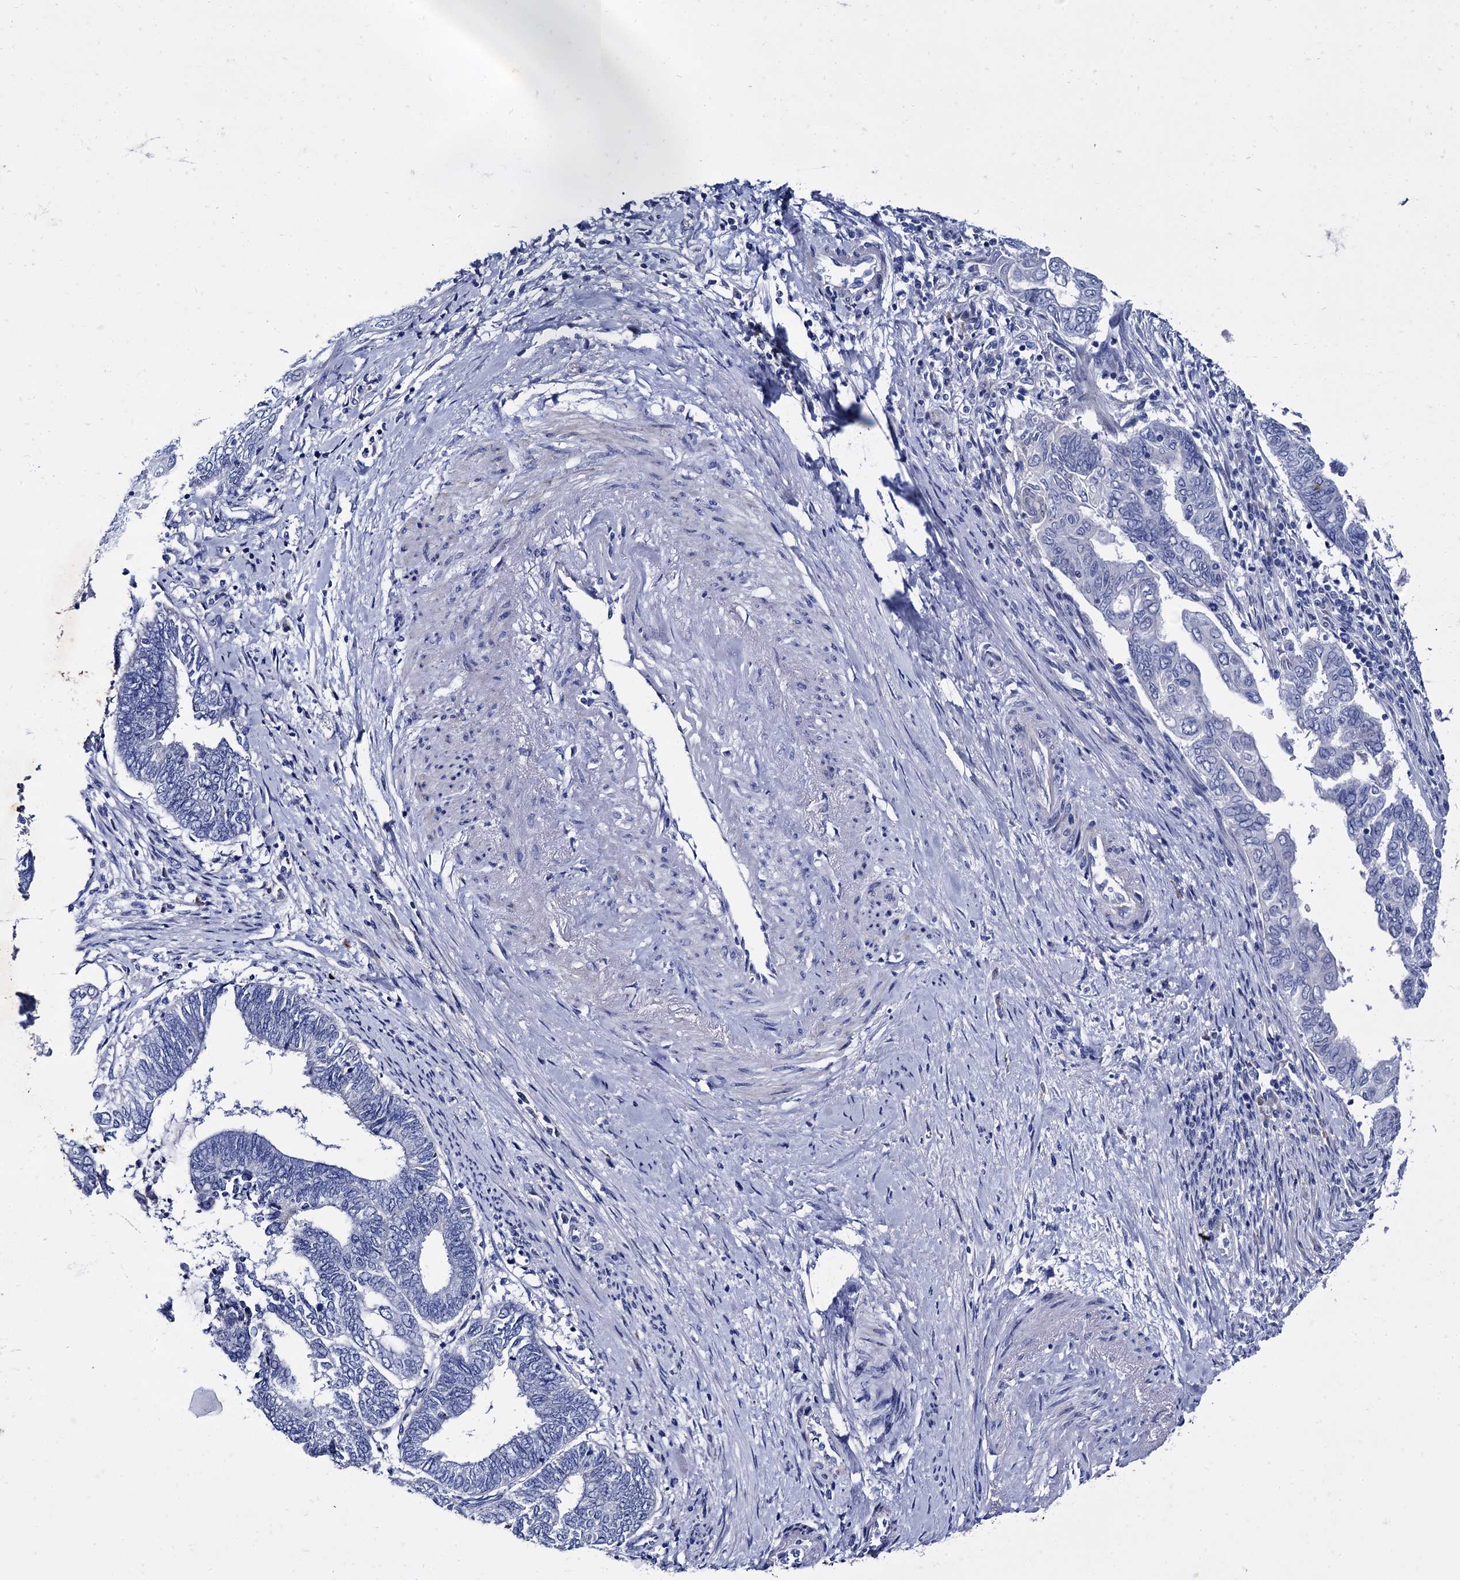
{"staining": {"intensity": "negative", "quantity": "none", "location": "none"}, "tissue": "endometrial cancer", "cell_type": "Tumor cells", "image_type": "cancer", "snomed": [{"axis": "morphology", "description": "Adenocarcinoma, NOS"}, {"axis": "topography", "description": "Uterus"}, {"axis": "topography", "description": "Endometrium"}], "caption": "Human adenocarcinoma (endometrial) stained for a protein using immunohistochemistry (IHC) reveals no positivity in tumor cells.", "gene": "TMEM72", "patient": {"sex": "female", "age": 70}}